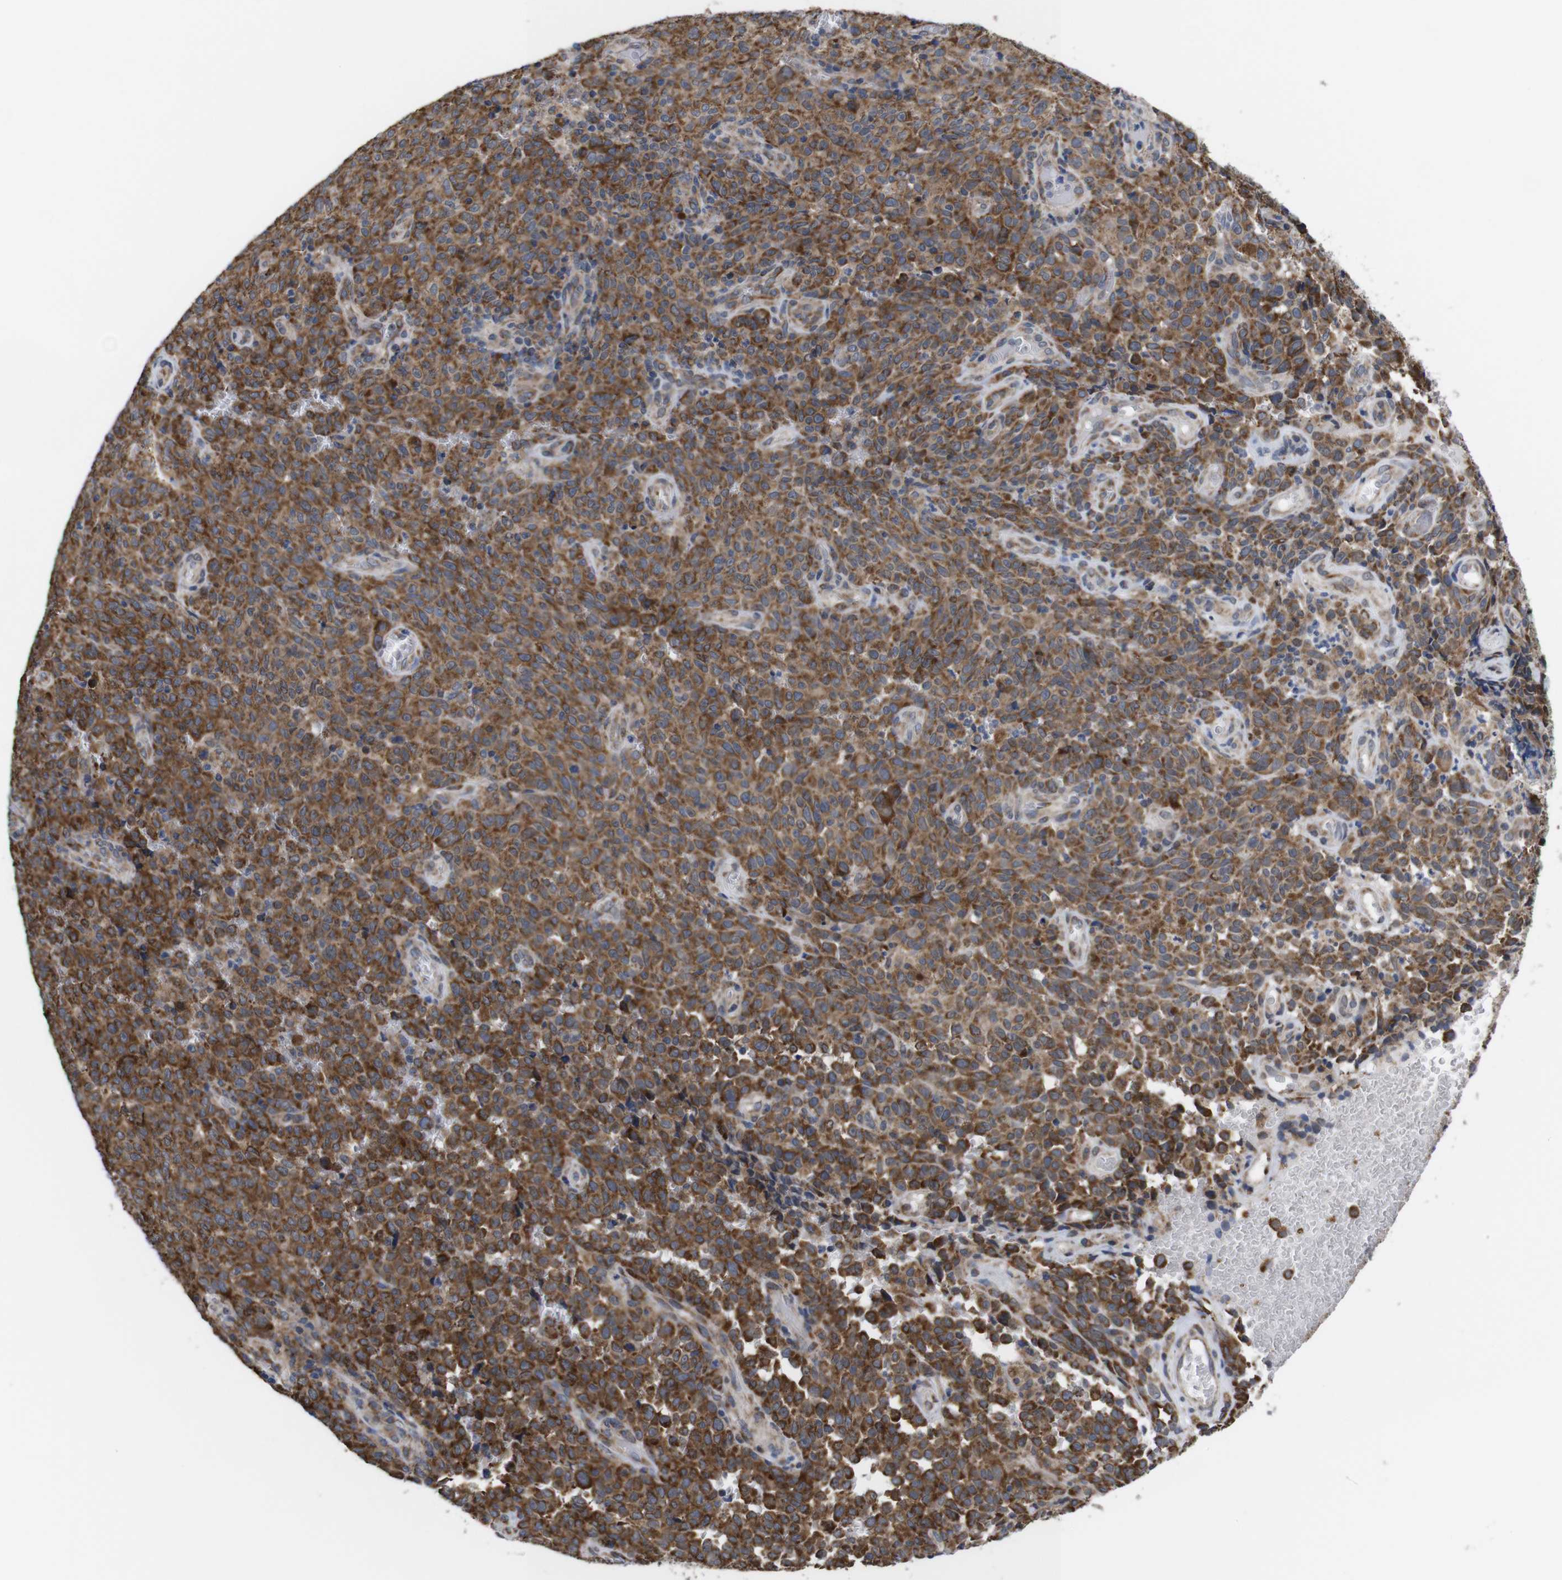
{"staining": {"intensity": "strong", "quantity": ">75%", "location": "cytoplasmic/membranous"}, "tissue": "melanoma", "cell_type": "Tumor cells", "image_type": "cancer", "snomed": [{"axis": "morphology", "description": "Malignant melanoma, NOS"}, {"axis": "topography", "description": "Skin"}], "caption": "Human malignant melanoma stained with a protein marker exhibits strong staining in tumor cells.", "gene": "C17orf80", "patient": {"sex": "female", "age": 82}}